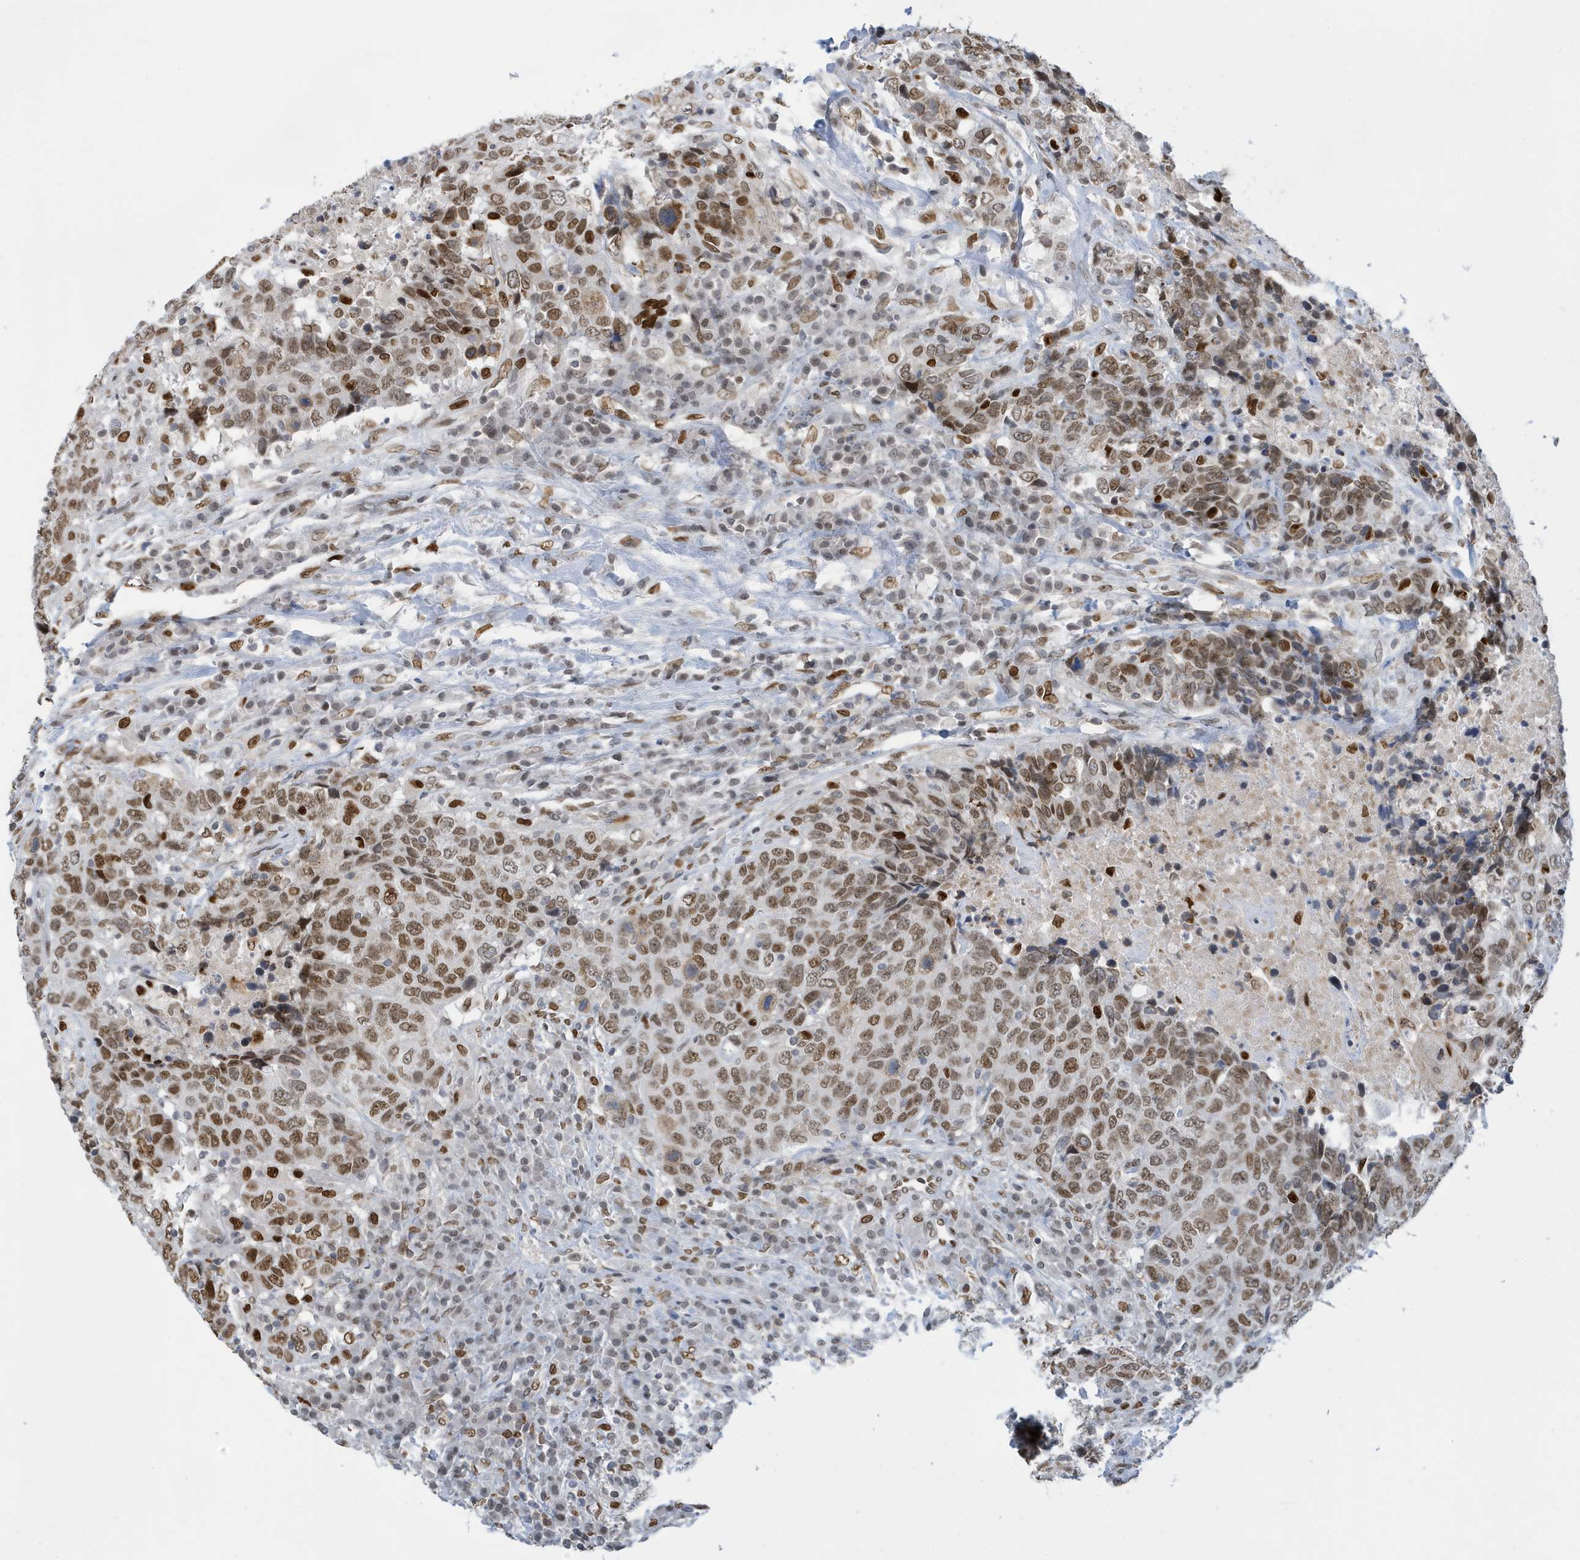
{"staining": {"intensity": "moderate", "quantity": ">75%", "location": "nuclear"}, "tissue": "head and neck cancer", "cell_type": "Tumor cells", "image_type": "cancer", "snomed": [{"axis": "morphology", "description": "Squamous cell carcinoma, NOS"}, {"axis": "topography", "description": "Head-Neck"}], "caption": "A brown stain labels moderate nuclear staining of a protein in human head and neck squamous cell carcinoma tumor cells.", "gene": "PCYT1A", "patient": {"sex": "male", "age": 66}}